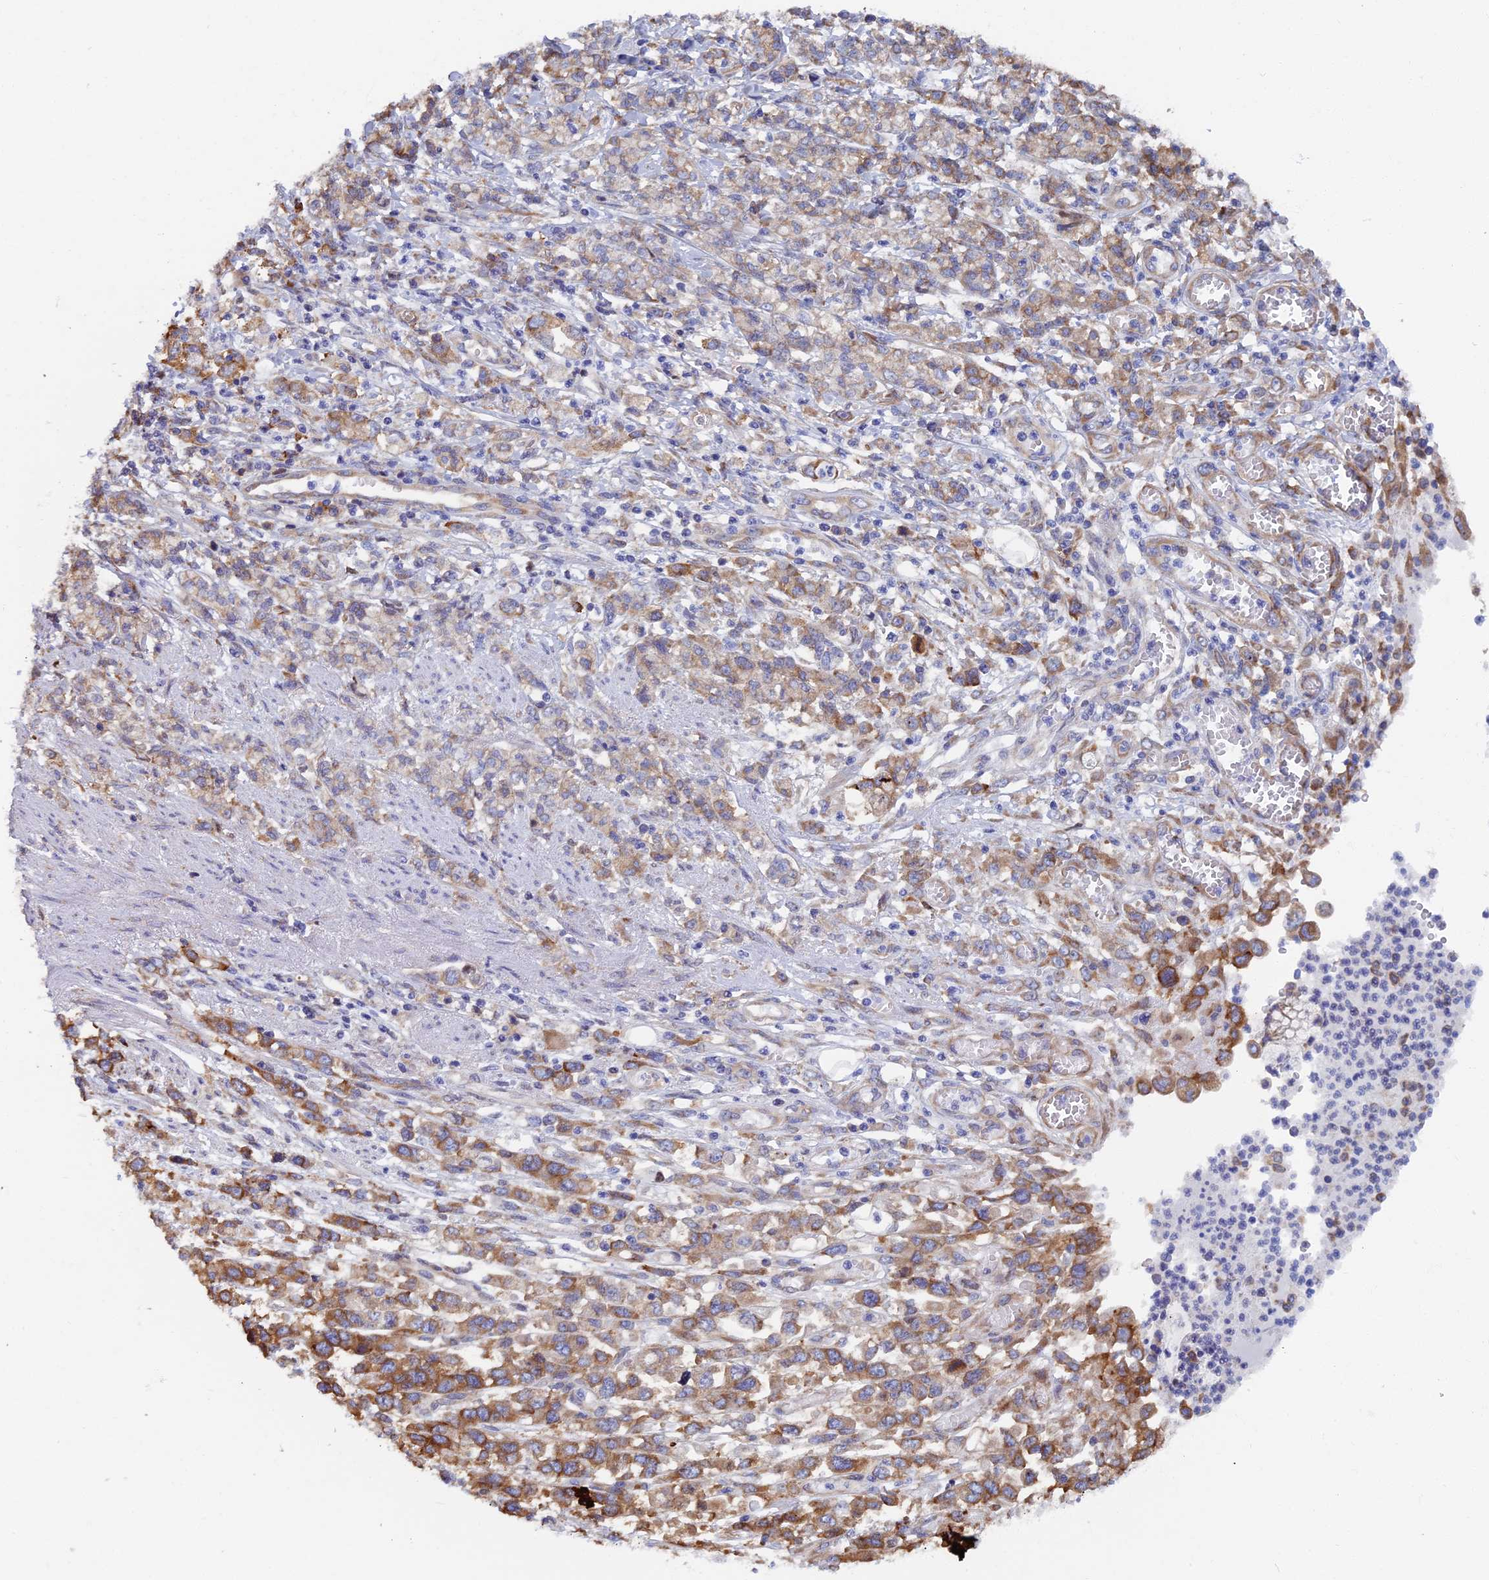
{"staining": {"intensity": "moderate", "quantity": "<25%", "location": "cytoplasmic/membranous"}, "tissue": "stomach cancer", "cell_type": "Tumor cells", "image_type": "cancer", "snomed": [{"axis": "morphology", "description": "Adenocarcinoma, NOS"}, {"axis": "topography", "description": "Stomach"}], "caption": "Moderate cytoplasmic/membranous staining is identified in about <25% of tumor cells in adenocarcinoma (stomach).", "gene": "YBX1", "patient": {"sex": "female", "age": 76}}